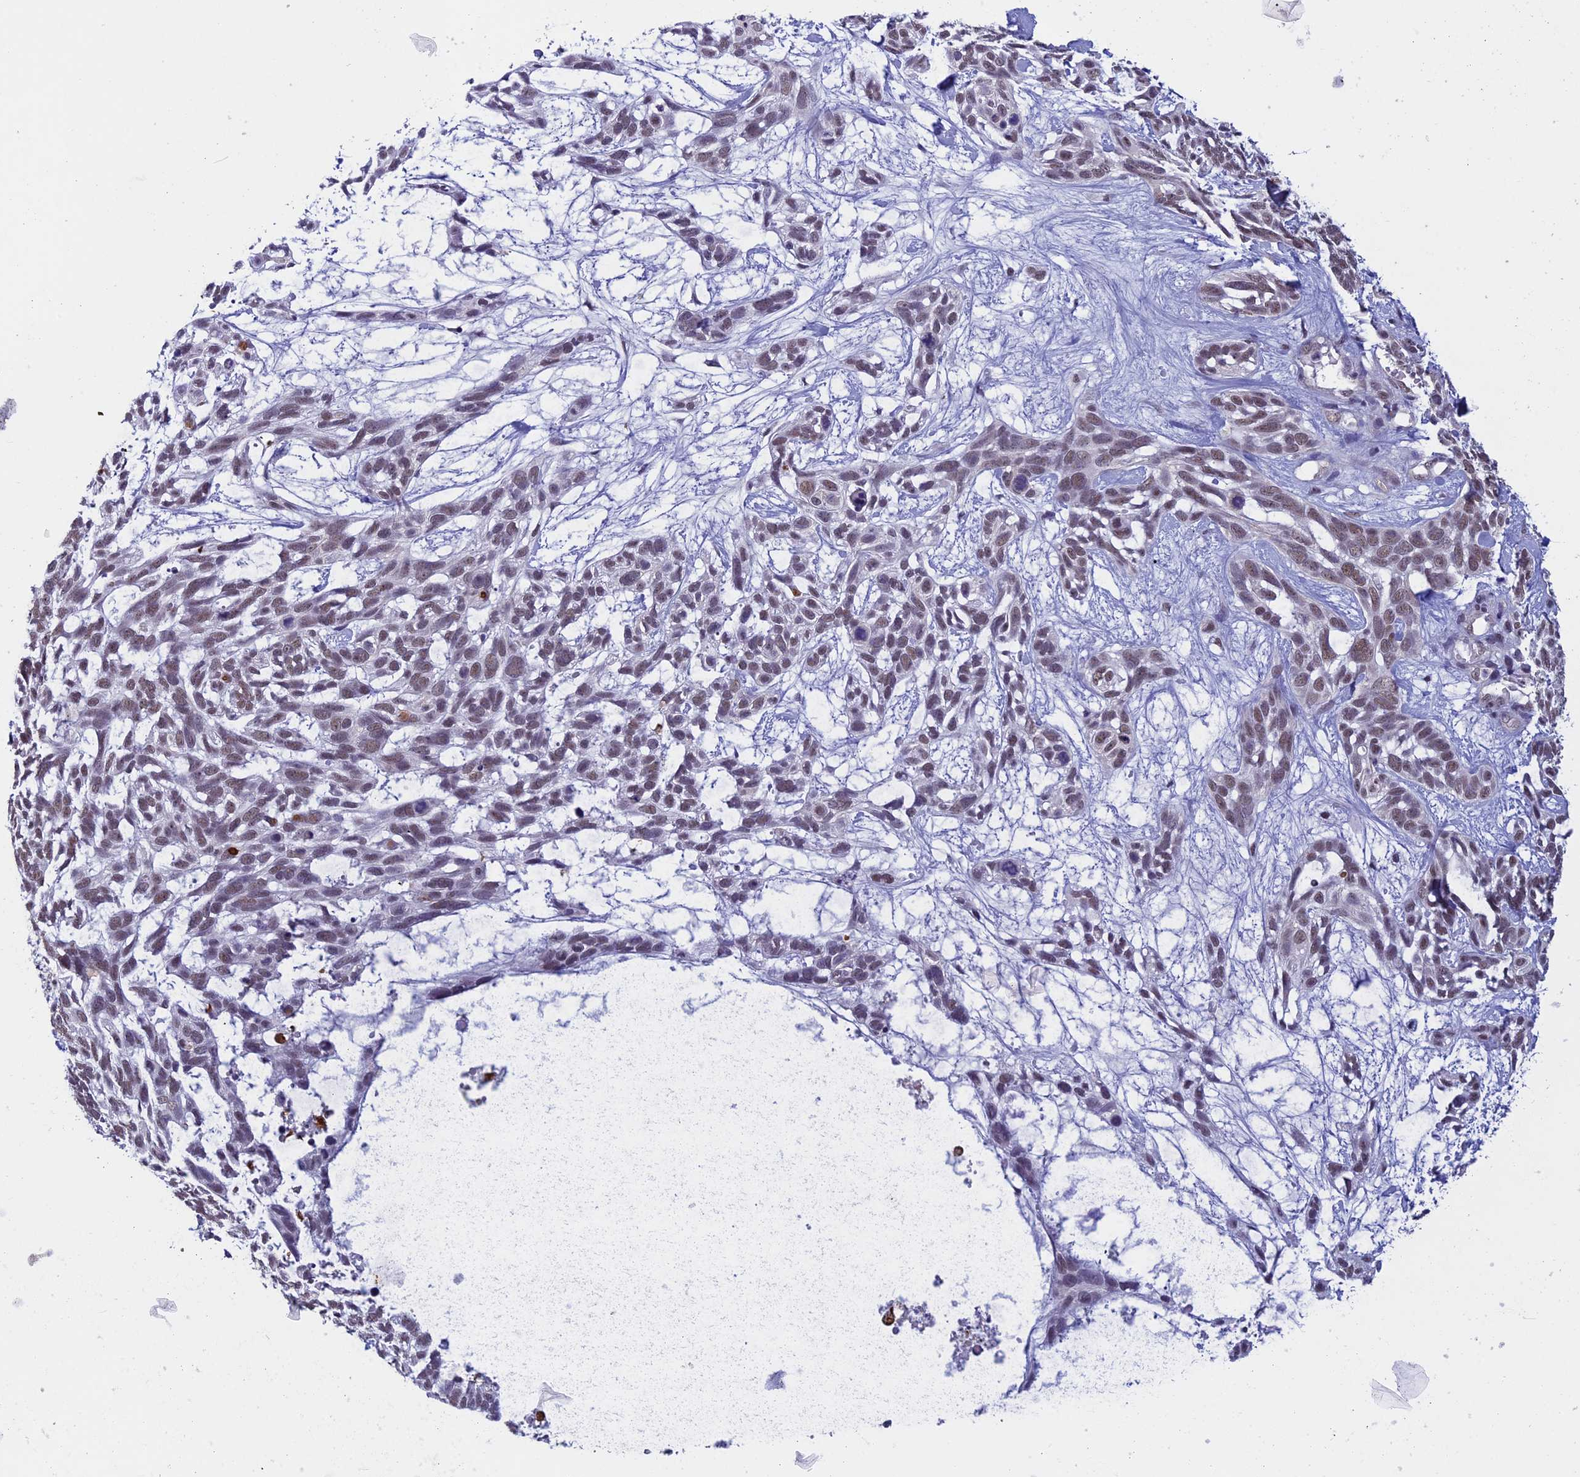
{"staining": {"intensity": "weak", "quantity": ">75%", "location": "nuclear"}, "tissue": "skin cancer", "cell_type": "Tumor cells", "image_type": "cancer", "snomed": [{"axis": "morphology", "description": "Basal cell carcinoma"}, {"axis": "topography", "description": "Skin"}], "caption": "Immunohistochemical staining of basal cell carcinoma (skin) shows weak nuclear protein expression in approximately >75% of tumor cells. The staining was performed using DAB (3,3'-diaminobenzidine), with brown indicating positive protein expression. Nuclei are stained blue with hematoxylin.", "gene": "RNF40", "patient": {"sex": "male", "age": 88}}